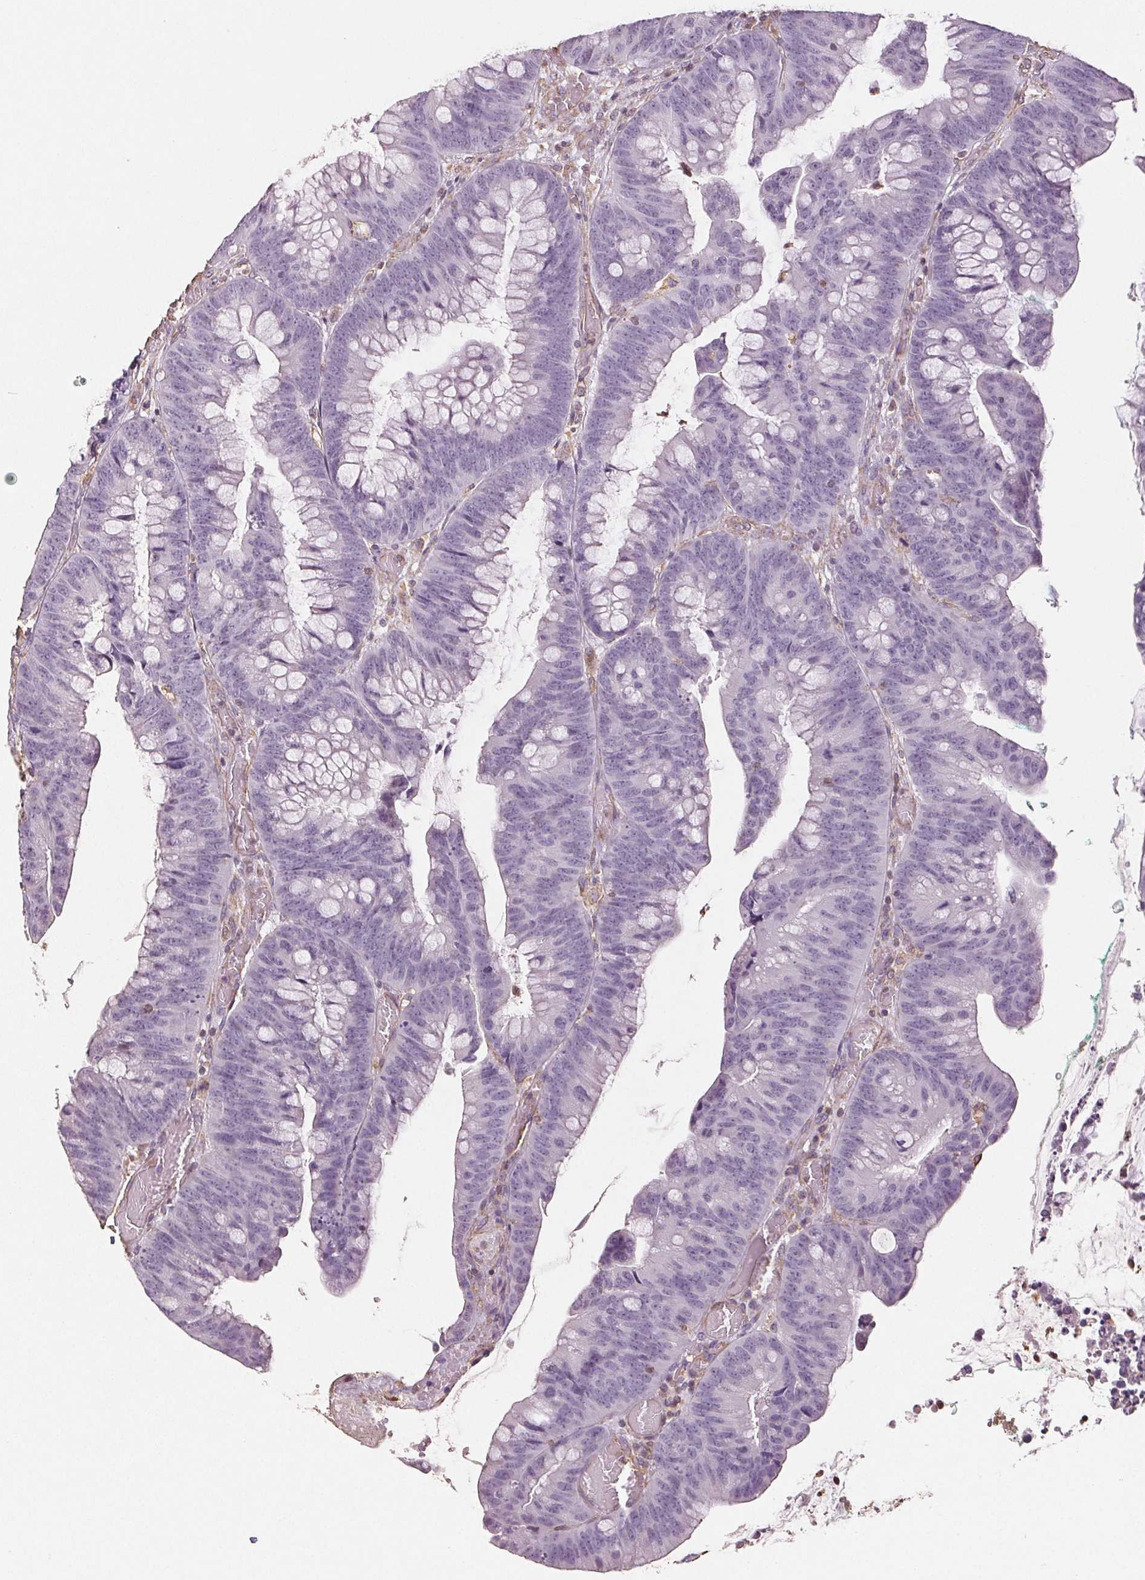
{"staining": {"intensity": "negative", "quantity": "none", "location": "none"}, "tissue": "colorectal cancer", "cell_type": "Tumor cells", "image_type": "cancer", "snomed": [{"axis": "morphology", "description": "Adenocarcinoma, NOS"}, {"axis": "topography", "description": "Colon"}], "caption": "Tumor cells show no significant protein staining in colorectal adenocarcinoma.", "gene": "COL7A1", "patient": {"sex": "male", "age": 62}}